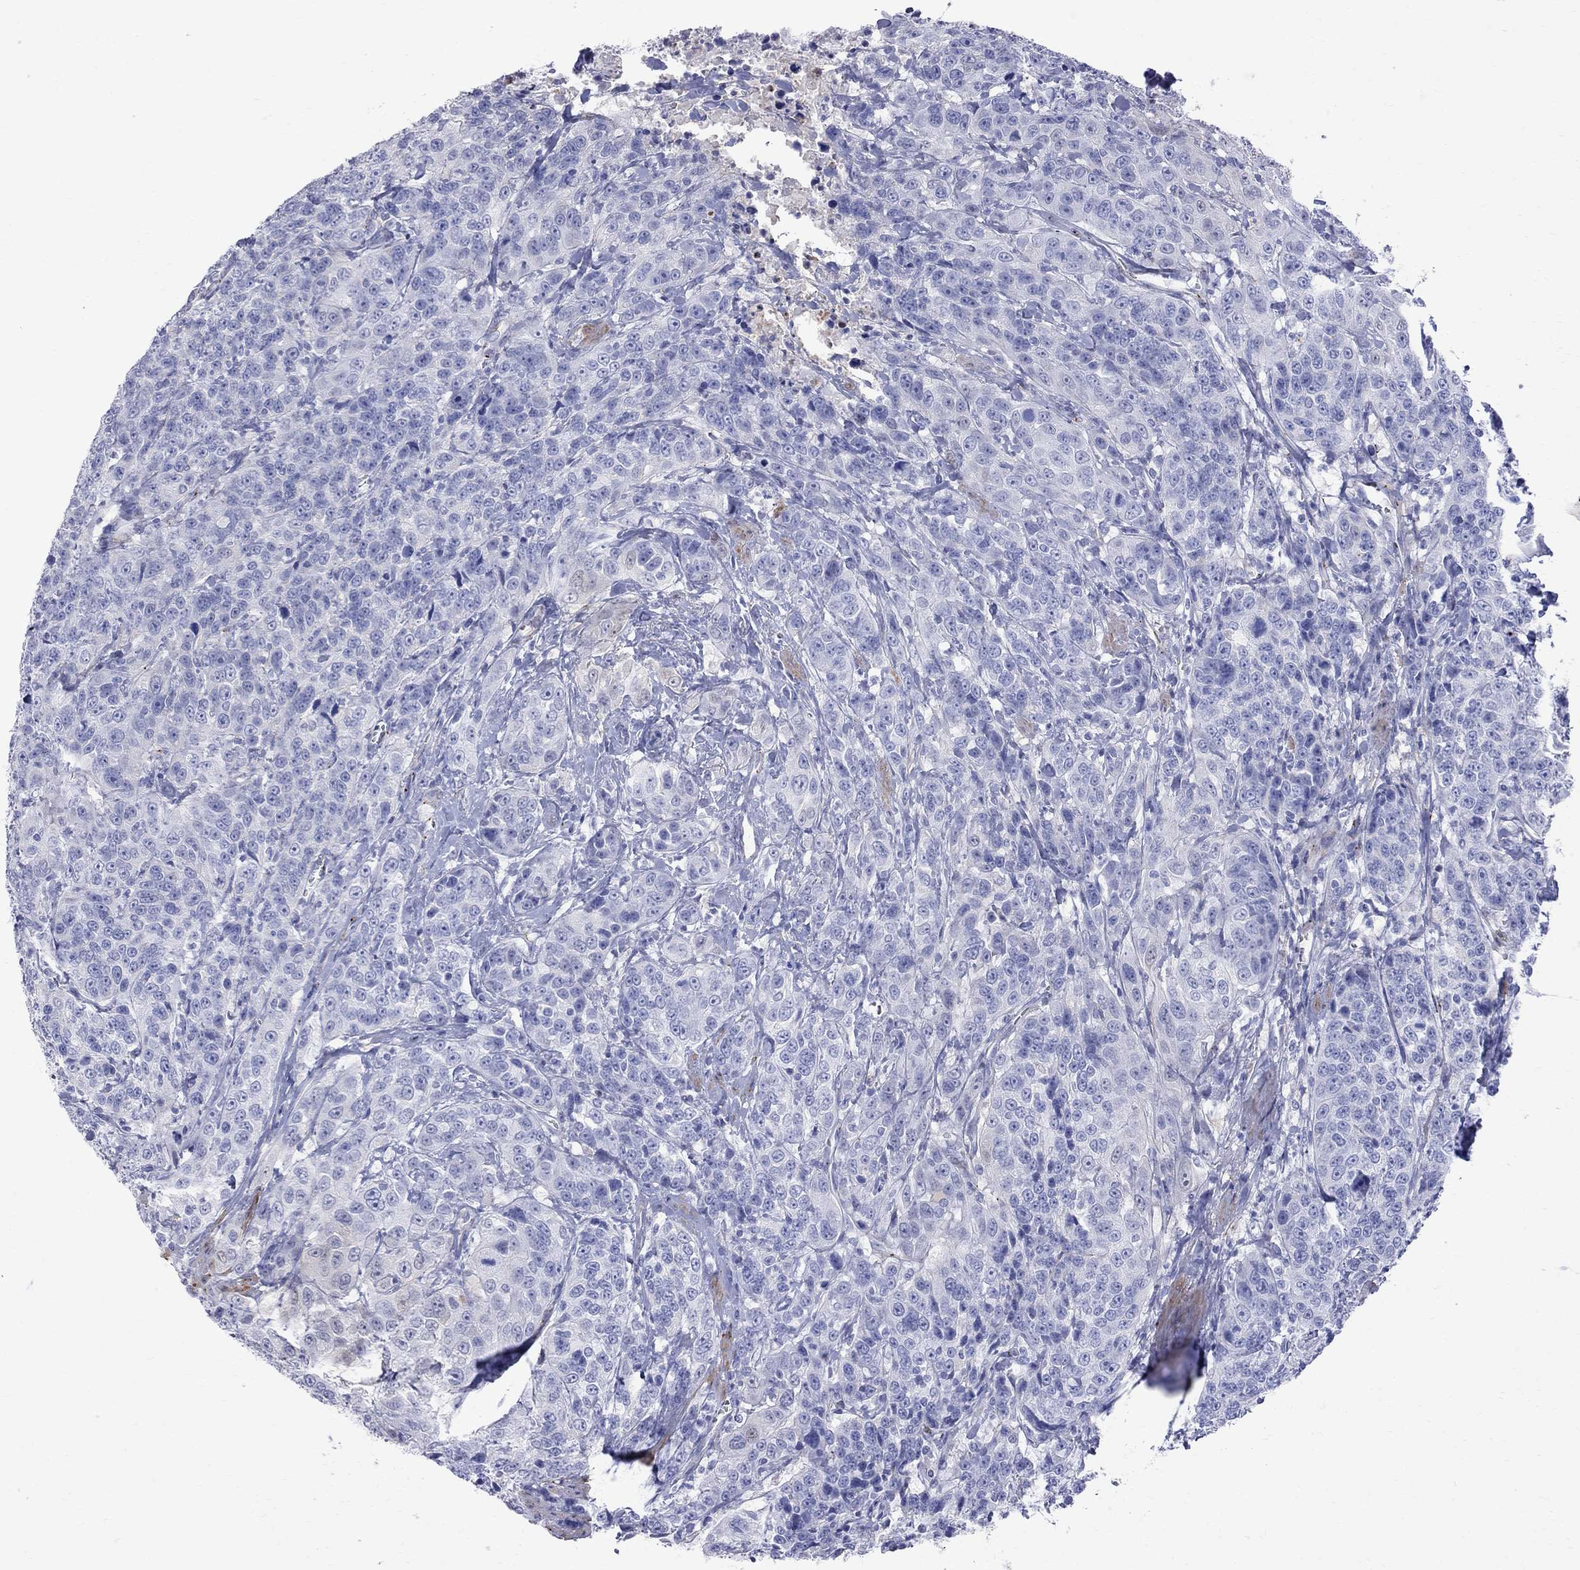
{"staining": {"intensity": "negative", "quantity": "none", "location": "none"}, "tissue": "urothelial cancer", "cell_type": "Tumor cells", "image_type": "cancer", "snomed": [{"axis": "morphology", "description": "Urothelial carcinoma, NOS"}, {"axis": "morphology", "description": "Urothelial carcinoma, High grade"}, {"axis": "topography", "description": "Urinary bladder"}], "caption": "This is an immunohistochemistry histopathology image of transitional cell carcinoma. There is no expression in tumor cells.", "gene": "S100A3", "patient": {"sex": "female", "age": 73}}